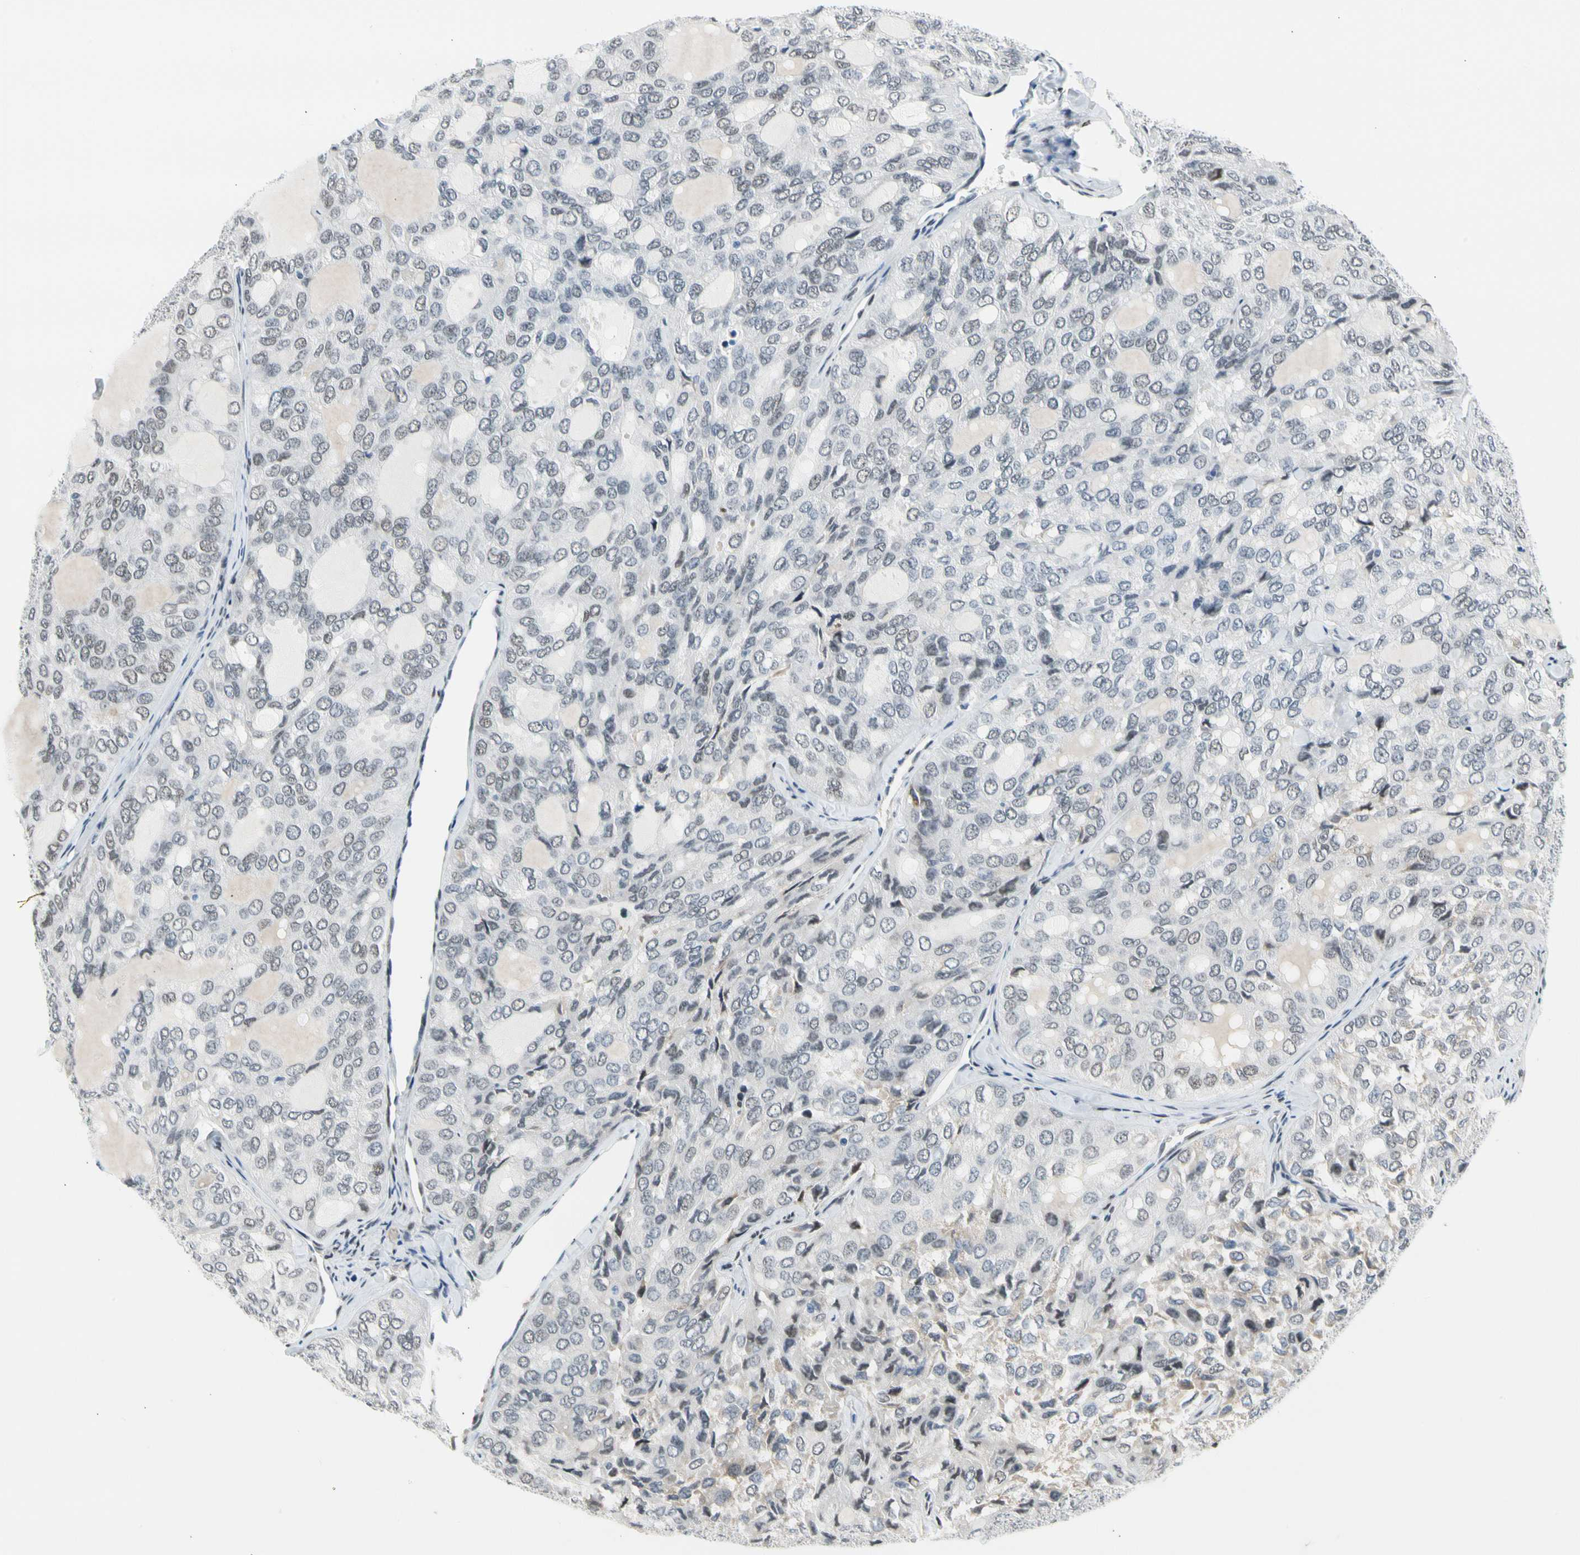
{"staining": {"intensity": "weak", "quantity": "<25%", "location": "nuclear"}, "tissue": "thyroid cancer", "cell_type": "Tumor cells", "image_type": "cancer", "snomed": [{"axis": "morphology", "description": "Follicular adenoma carcinoma, NOS"}, {"axis": "topography", "description": "Thyroid gland"}], "caption": "A high-resolution micrograph shows IHC staining of thyroid cancer (follicular adenoma carcinoma), which shows no significant expression in tumor cells.", "gene": "NFIA", "patient": {"sex": "male", "age": 75}}